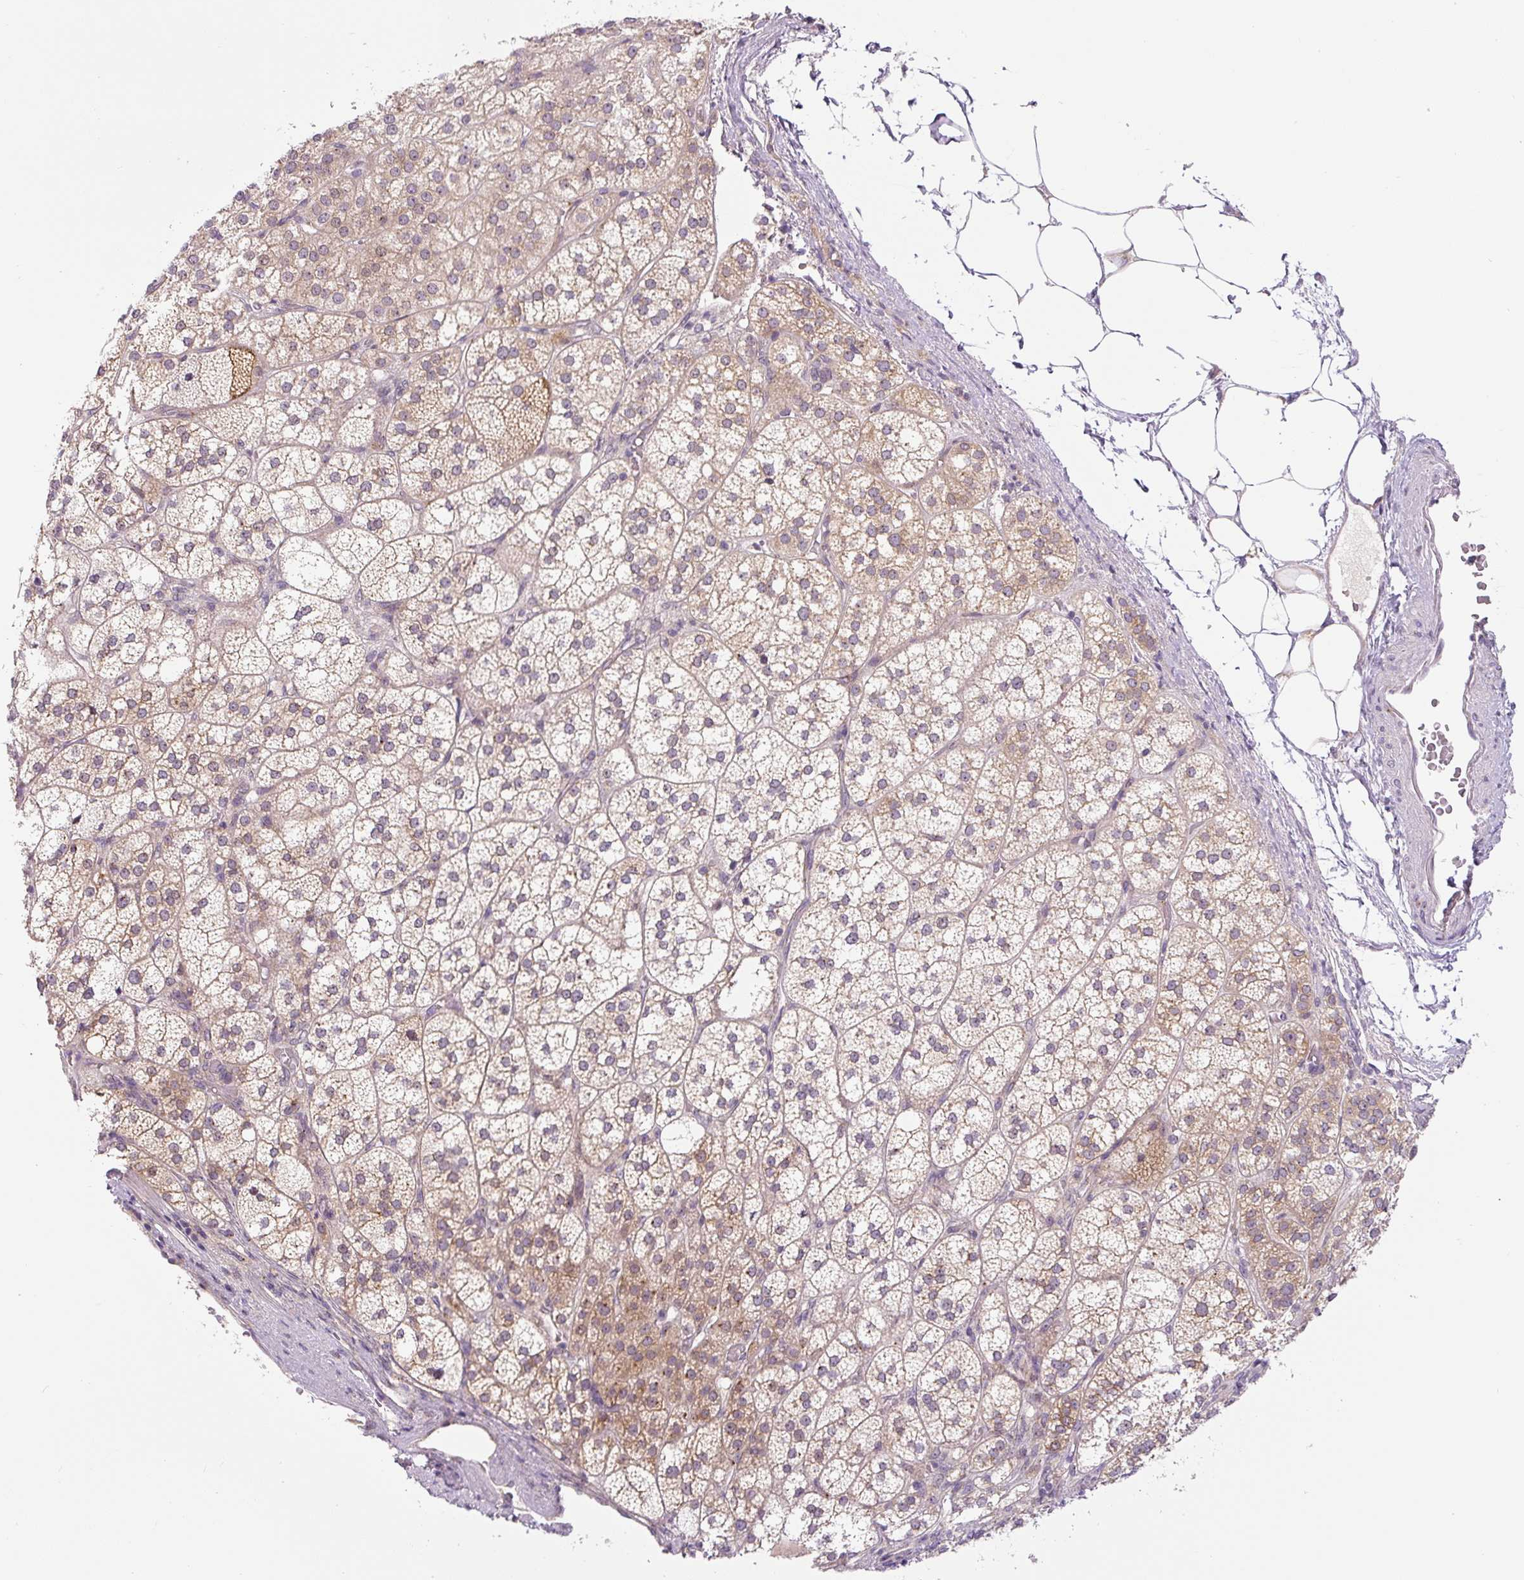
{"staining": {"intensity": "weak", "quantity": ">75%", "location": "cytoplasmic/membranous"}, "tissue": "adrenal gland", "cell_type": "Glandular cells", "image_type": "normal", "snomed": [{"axis": "morphology", "description": "Normal tissue, NOS"}, {"axis": "topography", "description": "Adrenal gland"}], "caption": "This photomicrograph reveals immunohistochemistry (IHC) staining of unremarkable adrenal gland, with low weak cytoplasmic/membranous positivity in approximately >75% of glandular cells.", "gene": "PCM1", "patient": {"sex": "female", "age": 60}}